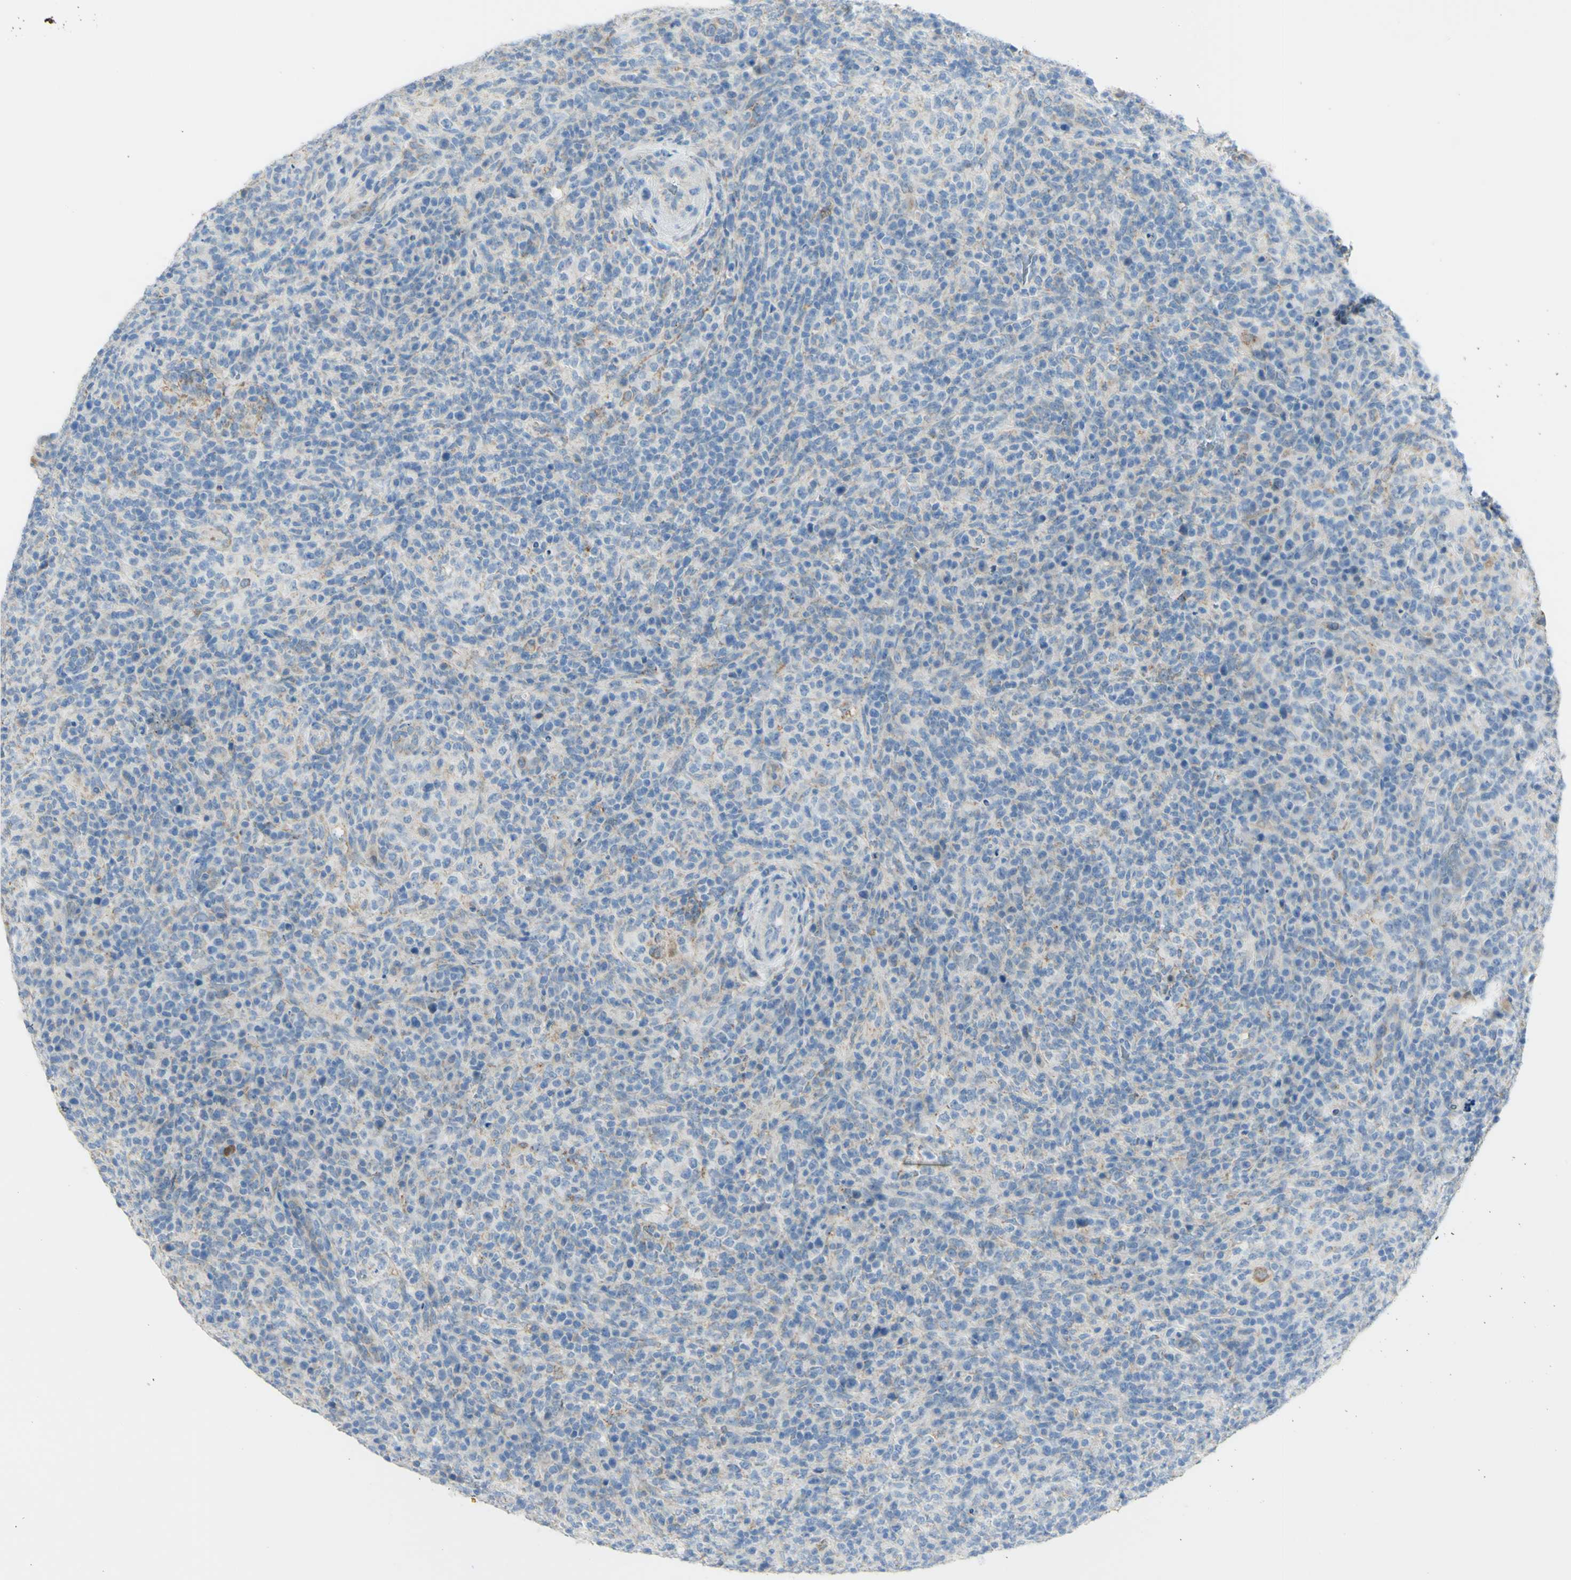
{"staining": {"intensity": "negative", "quantity": "none", "location": "none"}, "tissue": "lymphoma", "cell_type": "Tumor cells", "image_type": "cancer", "snomed": [{"axis": "morphology", "description": "Malignant lymphoma, non-Hodgkin's type, High grade"}, {"axis": "topography", "description": "Lymph node"}], "caption": "This is an immunohistochemistry (IHC) micrograph of malignant lymphoma, non-Hodgkin's type (high-grade). There is no positivity in tumor cells.", "gene": "TSPAN1", "patient": {"sex": "female", "age": 76}}